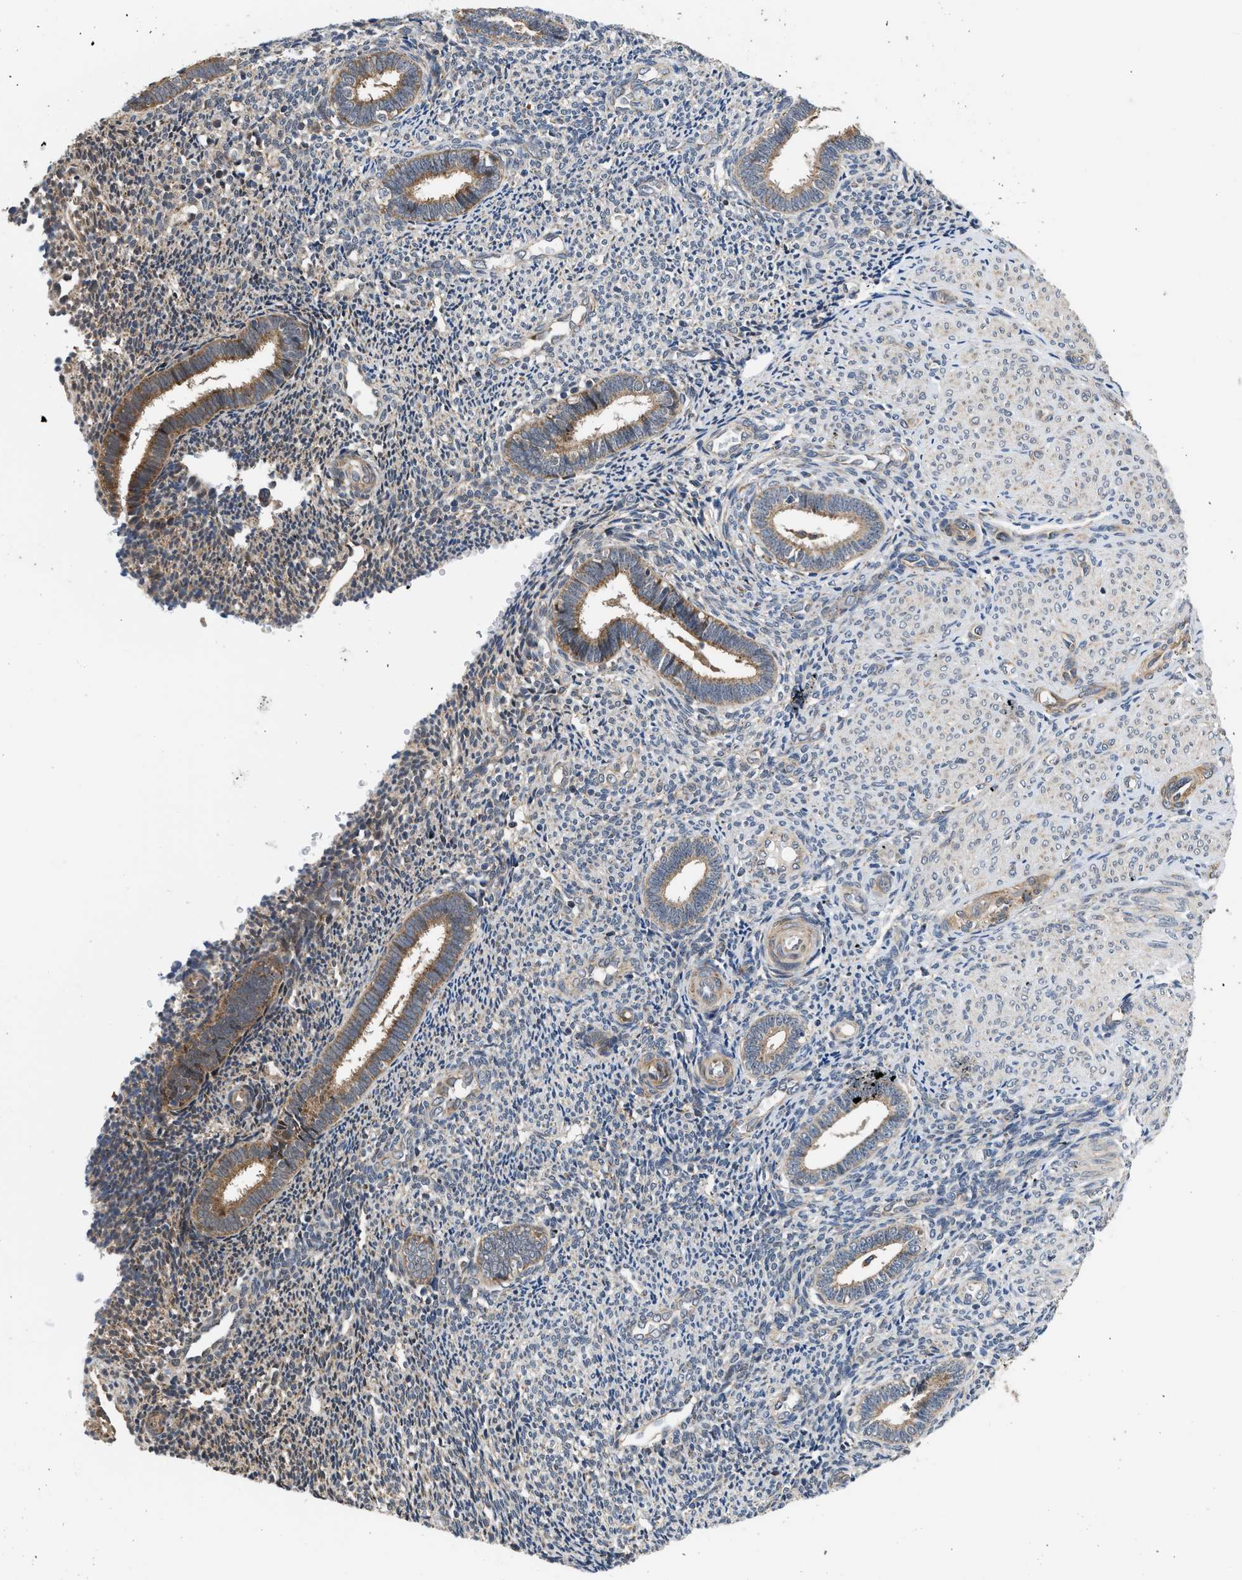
{"staining": {"intensity": "negative", "quantity": "none", "location": "none"}, "tissue": "endometrium", "cell_type": "Cells in endometrial stroma", "image_type": "normal", "snomed": [{"axis": "morphology", "description": "Normal tissue, NOS"}, {"axis": "topography", "description": "Endometrium"}], "caption": "Immunohistochemistry (IHC) histopathology image of benign endometrium stained for a protein (brown), which demonstrates no staining in cells in endometrial stroma.", "gene": "POLG2", "patient": {"sex": "female", "age": 27}}